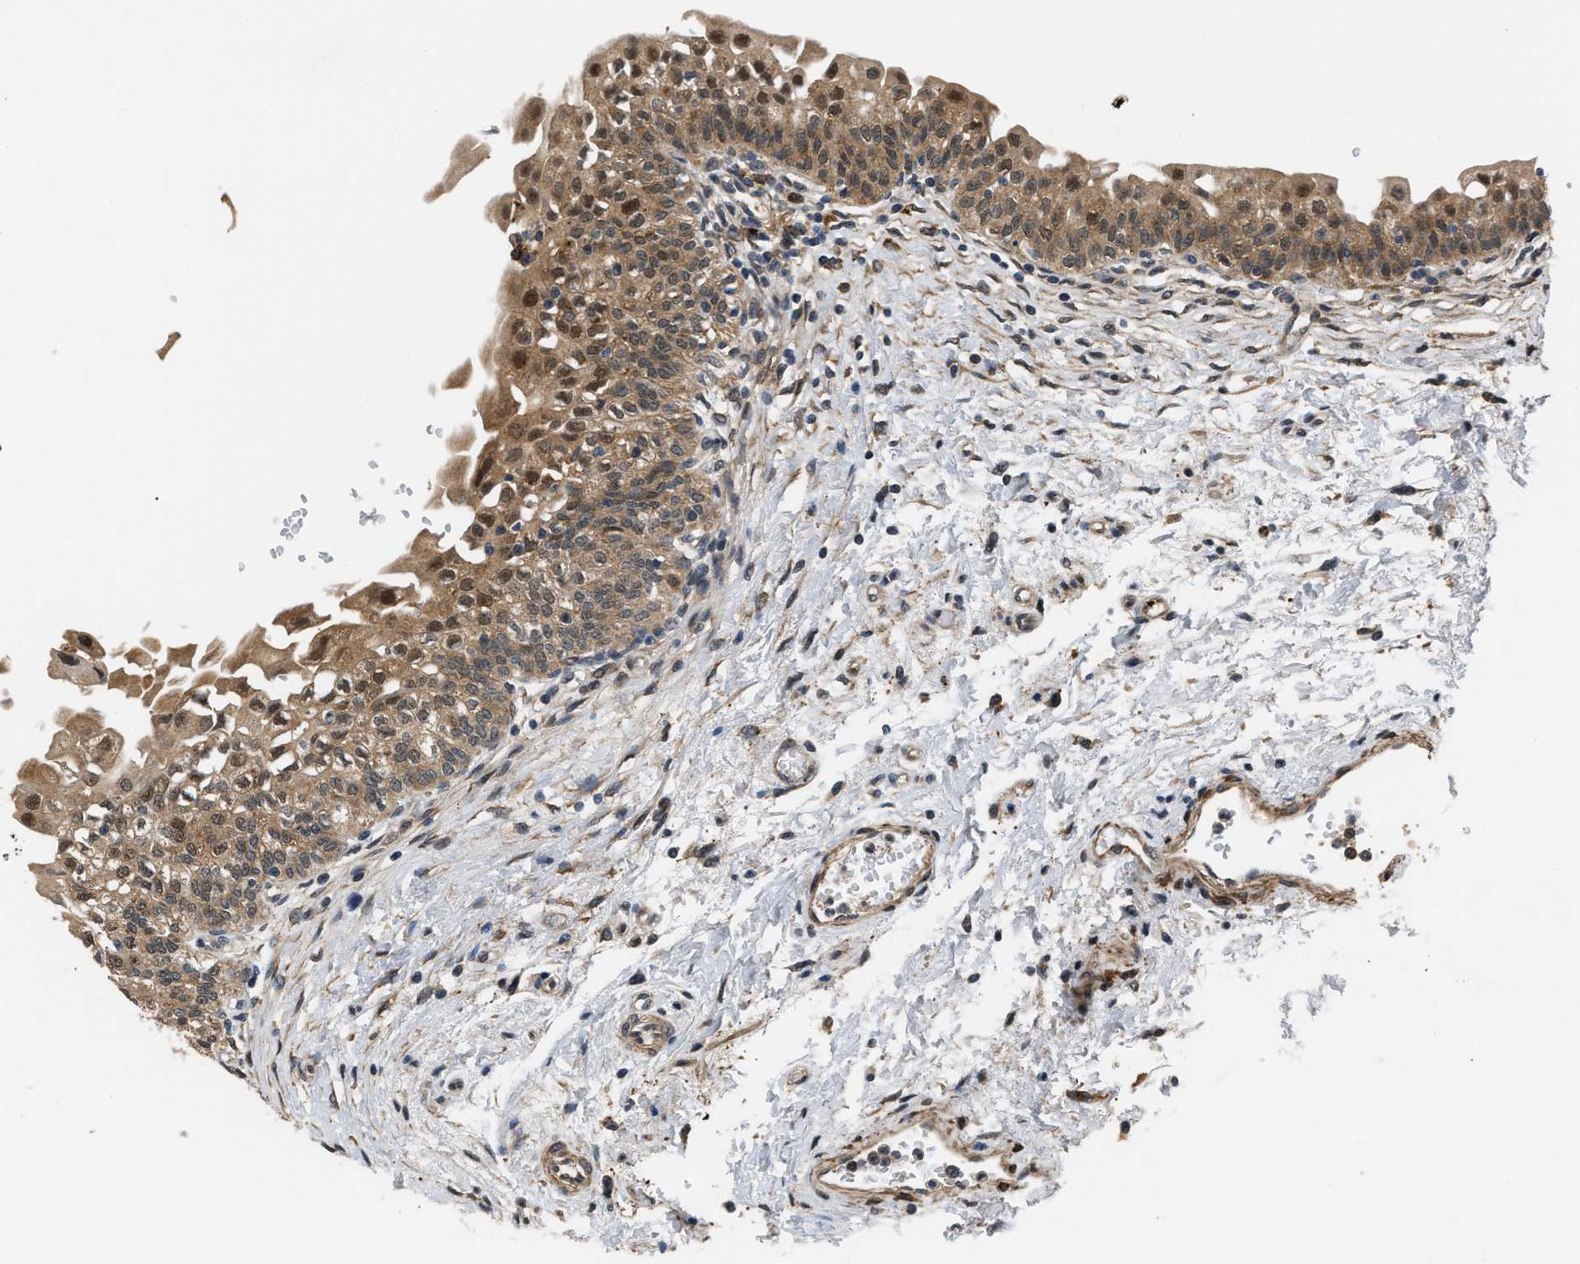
{"staining": {"intensity": "moderate", "quantity": ">75%", "location": "cytoplasmic/membranous,nuclear"}, "tissue": "urinary bladder", "cell_type": "Urothelial cells", "image_type": "normal", "snomed": [{"axis": "morphology", "description": "Normal tissue, NOS"}, {"axis": "topography", "description": "Urinary bladder"}], "caption": "Benign urinary bladder demonstrates moderate cytoplasmic/membranous,nuclear expression in approximately >75% of urothelial cells, visualized by immunohistochemistry. (DAB IHC, brown staining for protein, blue staining for nuclei).", "gene": "LARP6", "patient": {"sex": "male", "age": 55}}